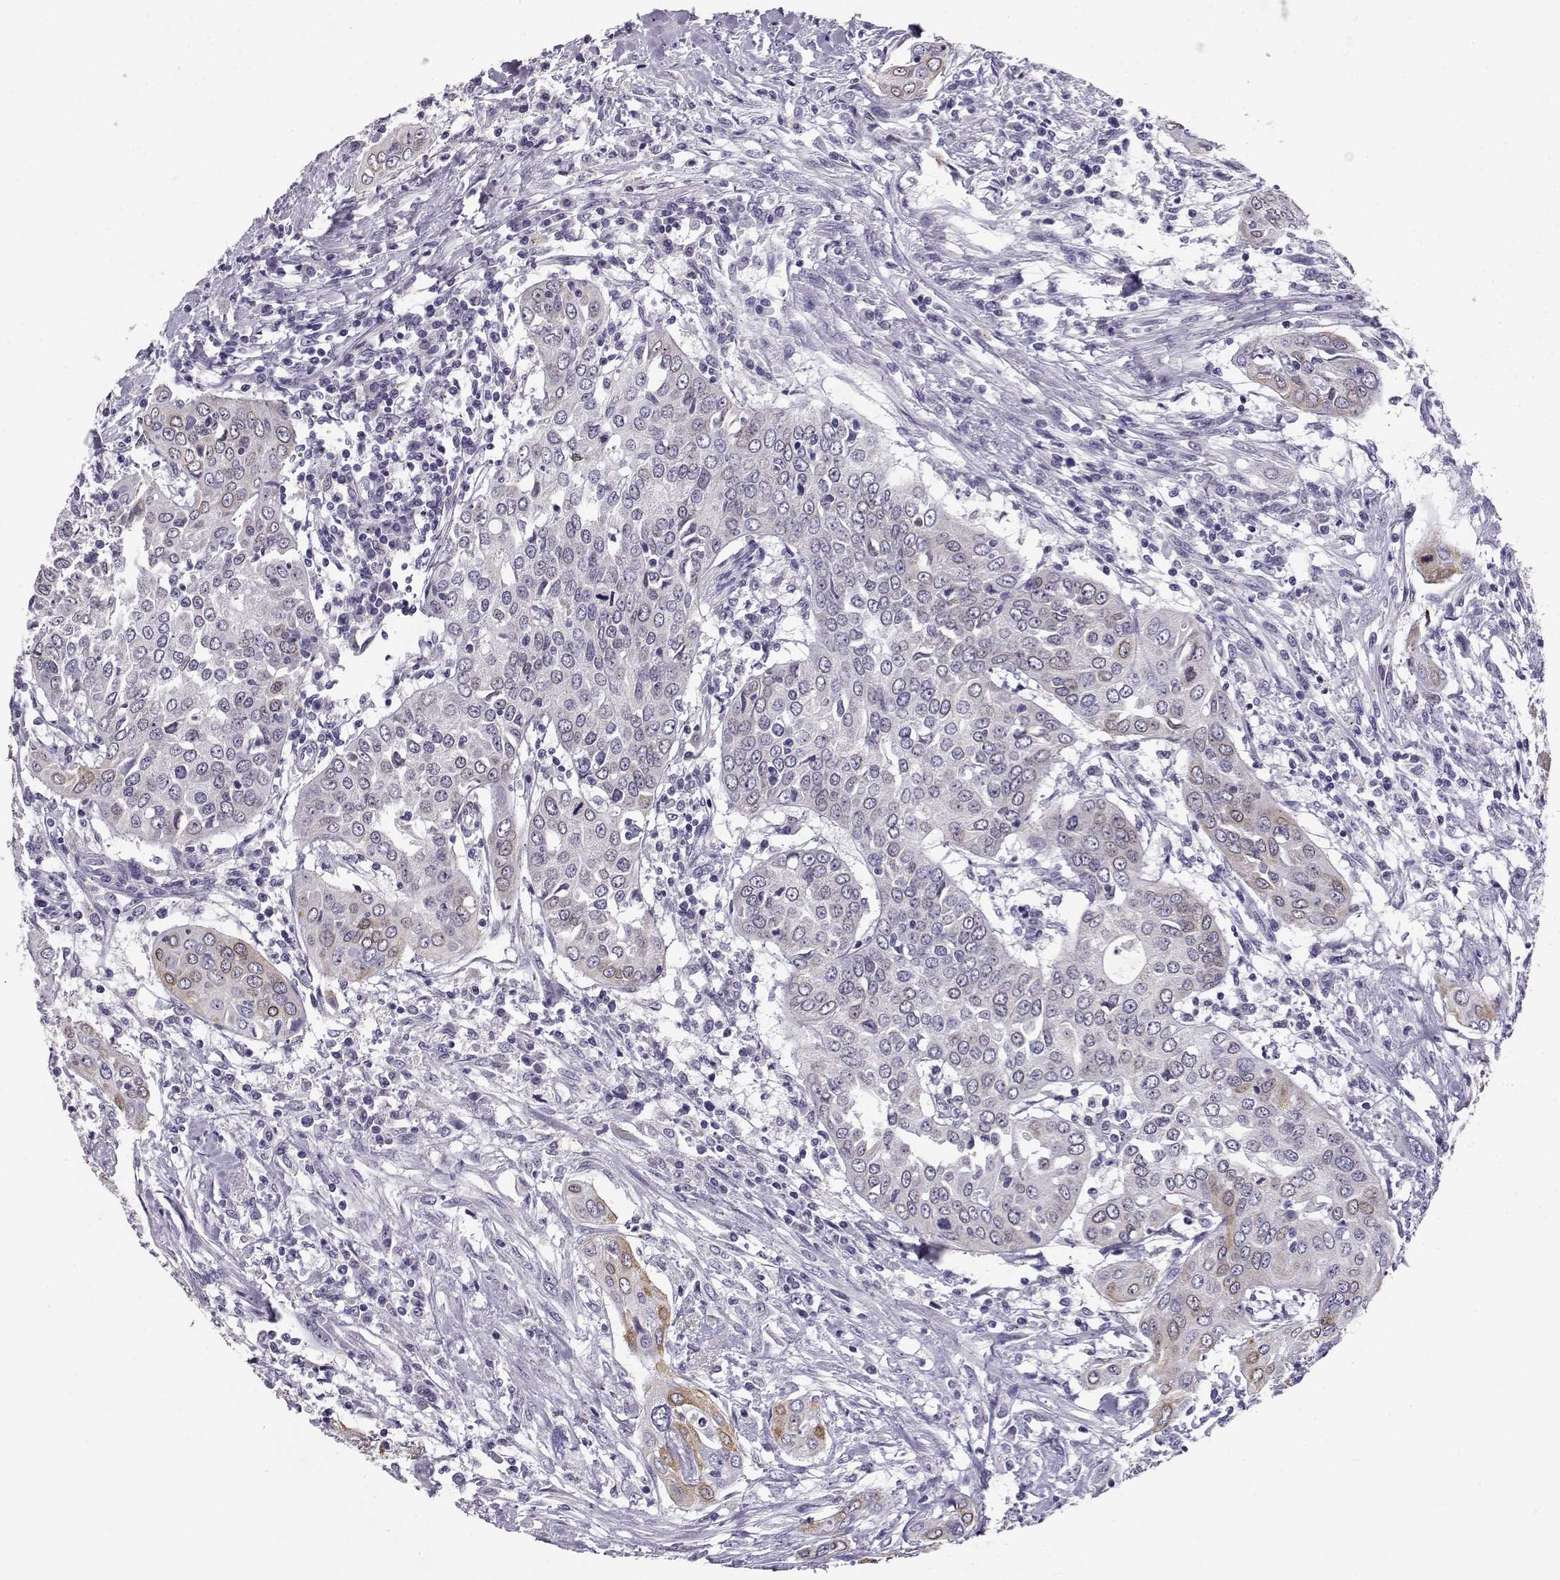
{"staining": {"intensity": "weak", "quantity": "<25%", "location": "cytoplasmic/membranous"}, "tissue": "urothelial cancer", "cell_type": "Tumor cells", "image_type": "cancer", "snomed": [{"axis": "morphology", "description": "Urothelial carcinoma, High grade"}, {"axis": "topography", "description": "Urinary bladder"}], "caption": "IHC of urothelial cancer shows no expression in tumor cells.", "gene": "ENDOU", "patient": {"sex": "male", "age": 82}}